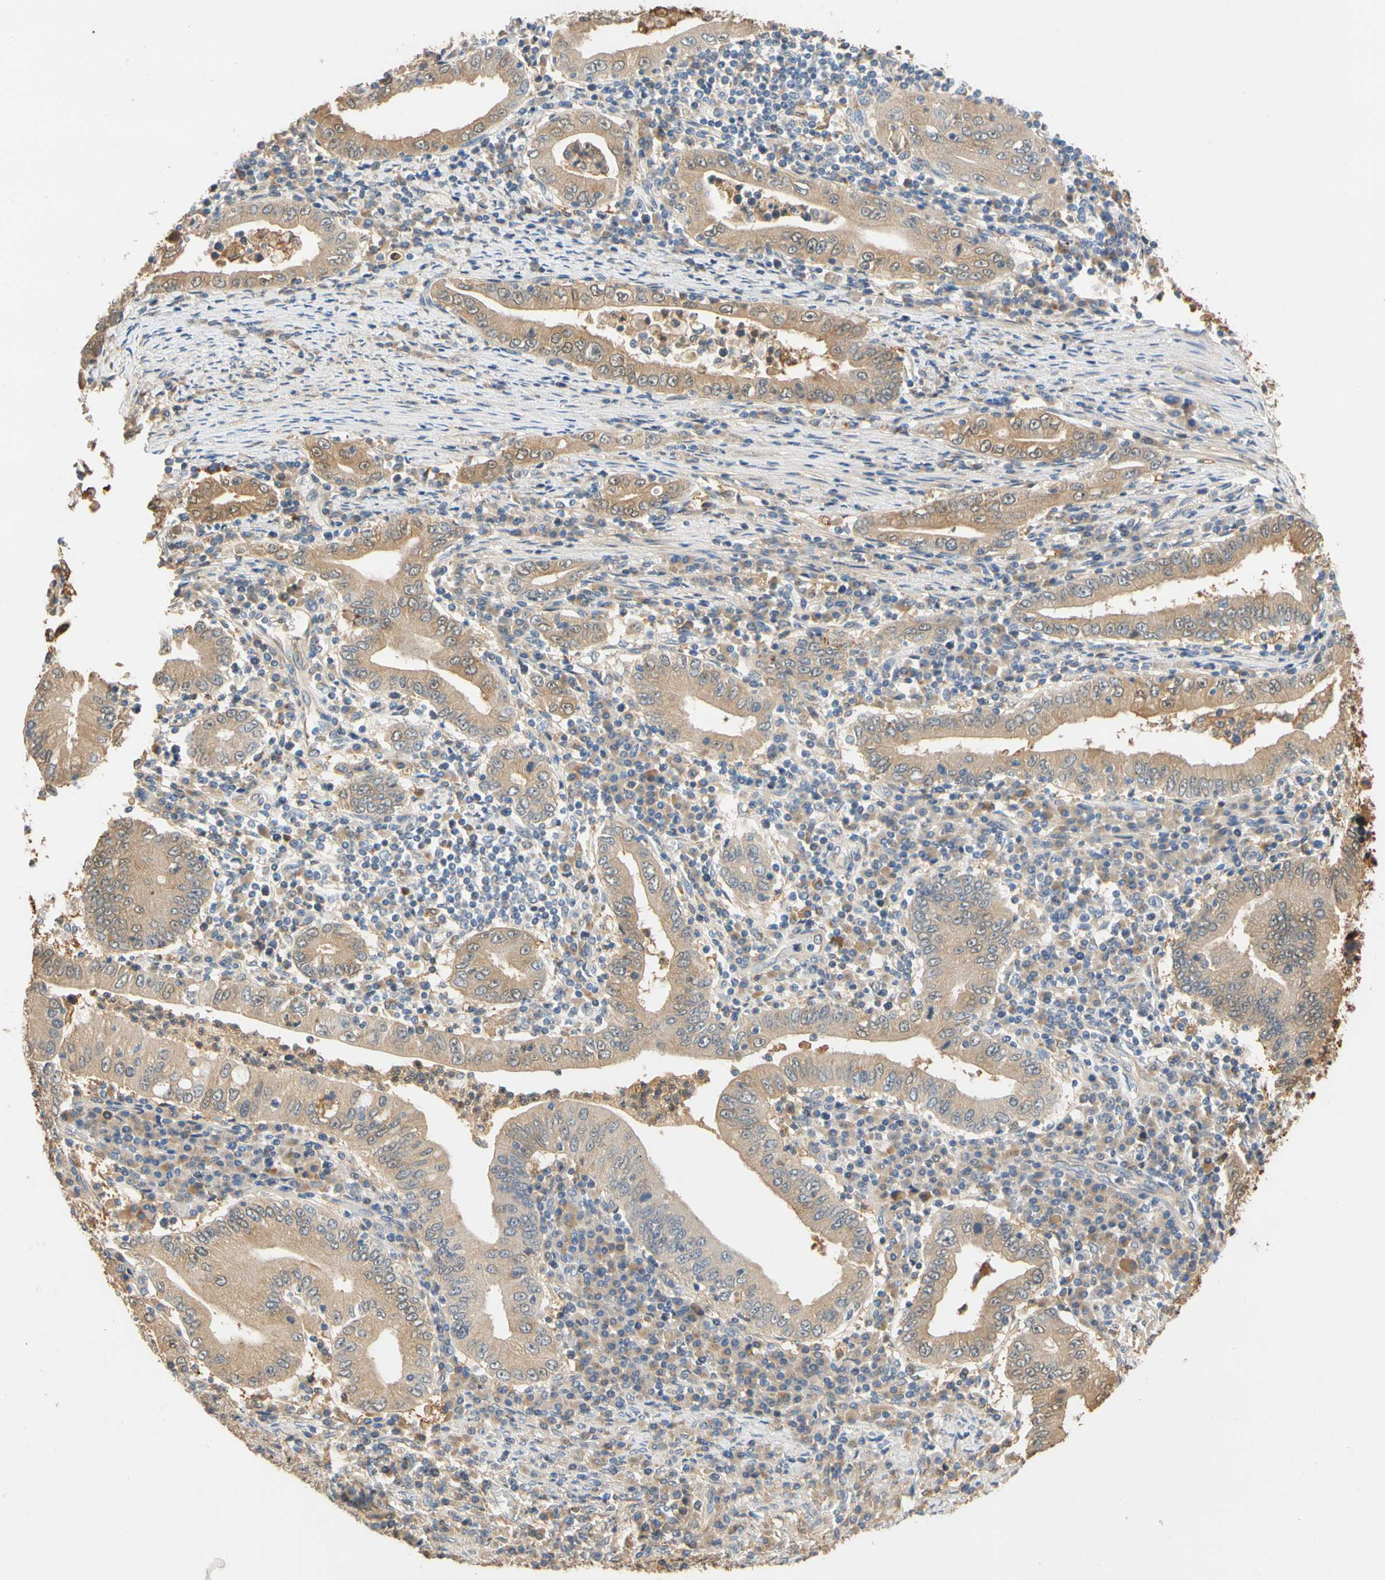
{"staining": {"intensity": "weak", "quantity": ">75%", "location": "cytoplasmic/membranous"}, "tissue": "stomach cancer", "cell_type": "Tumor cells", "image_type": "cancer", "snomed": [{"axis": "morphology", "description": "Normal tissue, NOS"}, {"axis": "morphology", "description": "Adenocarcinoma, NOS"}, {"axis": "topography", "description": "Esophagus"}, {"axis": "topography", "description": "Stomach, upper"}, {"axis": "topography", "description": "Peripheral nerve tissue"}], "caption": "This histopathology image reveals immunohistochemistry staining of stomach cancer, with low weak cytoplasmic/membranous expression in about >75% of tumor cells.", "gene": "GPSM2", "patient": {"sex": "male", "age": 62}}